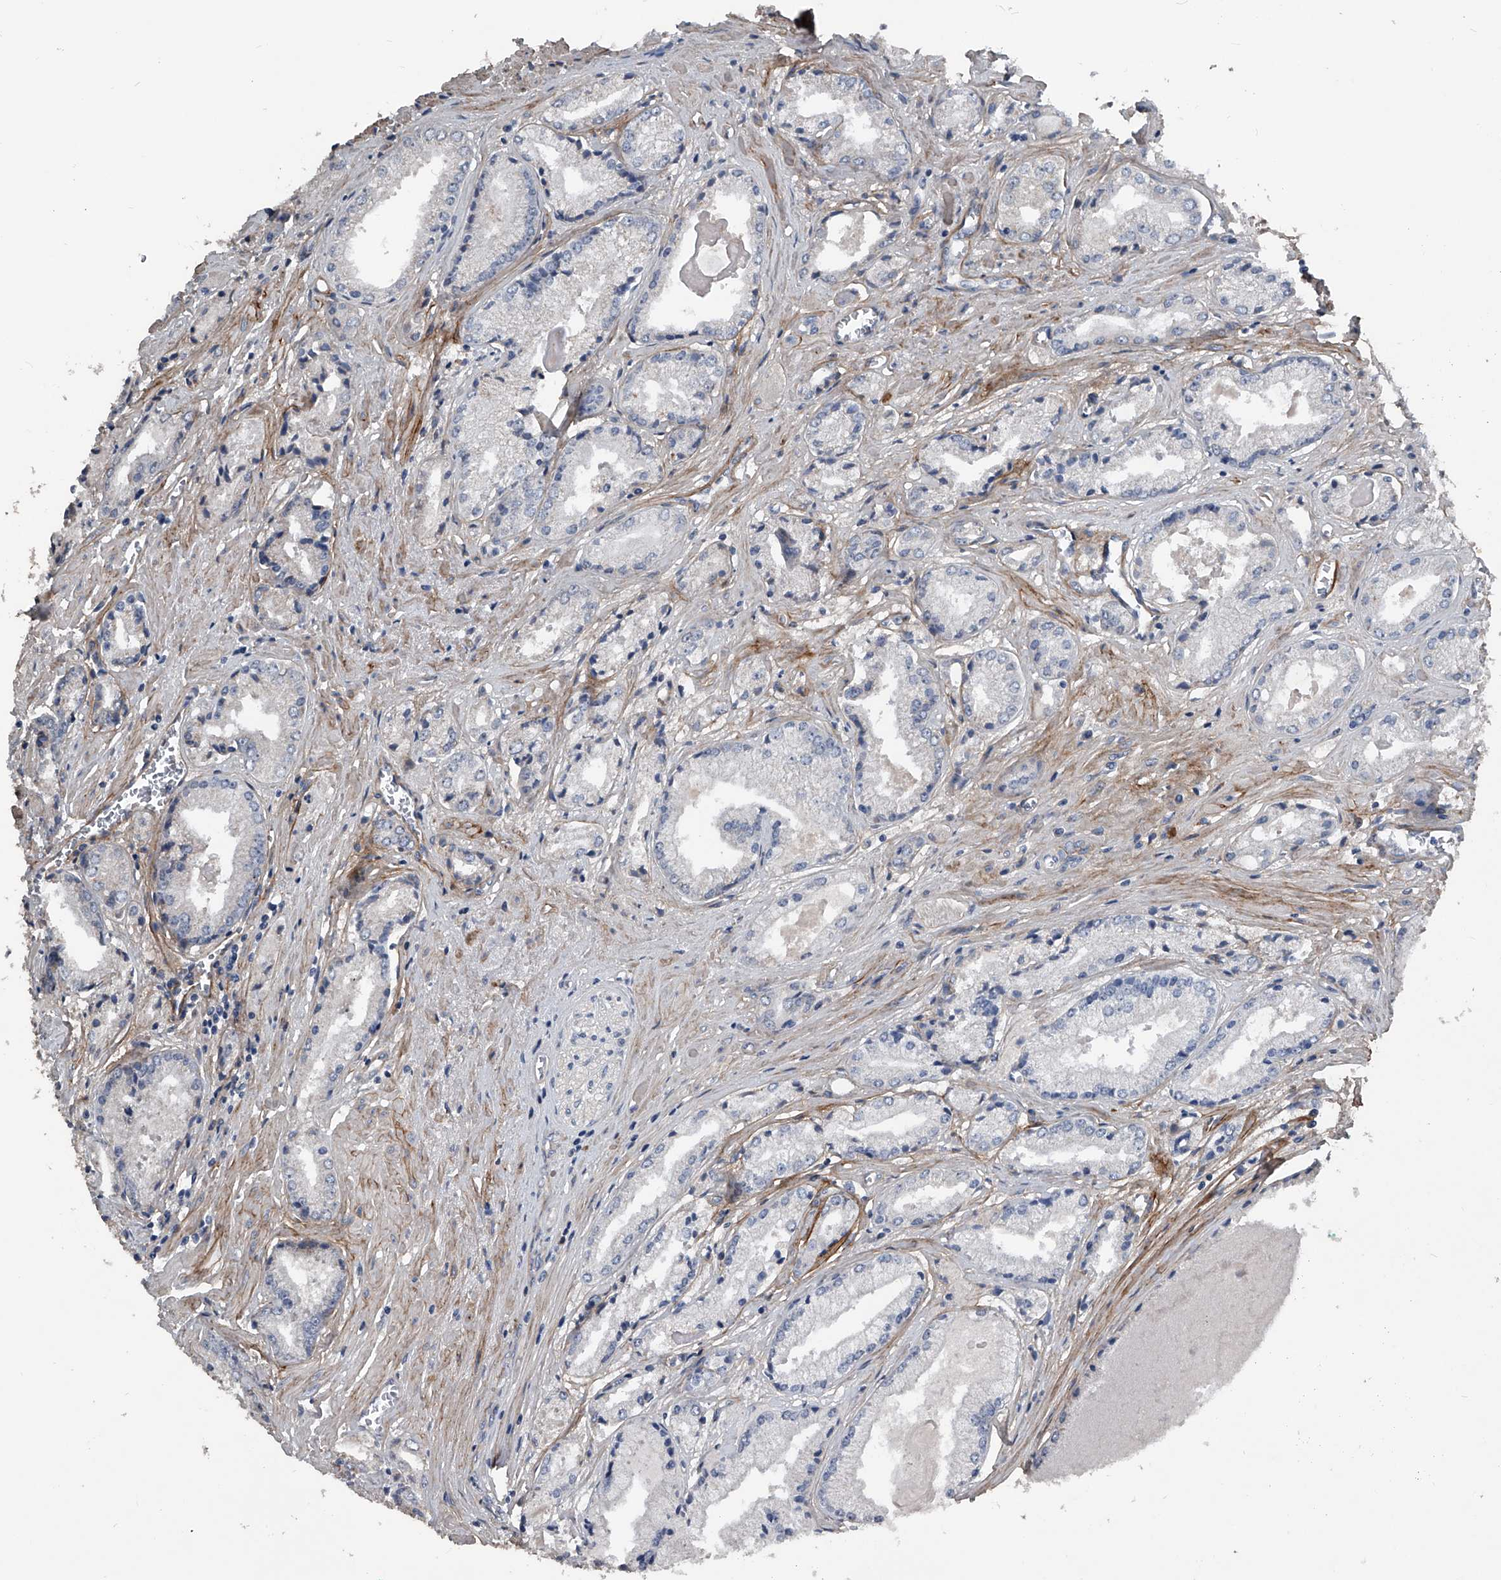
{"staining": {"intensity": "negative", "quantity": "none", "location": "none"}, "tissue": "prostate cancer", "cell_type": "Tumor cells", "image_type": "cancer", "snomed": [{"axis": "morphology", "description": "Adenocarcinoma, Low grade"}, {"axis": "topography", "description": "Prostate"}], "caption": "Immunohistochemical staining of human prostate low-grade adenocarcinoma displays no significant expression in tumor cells.", "gene": "PHACTR1", "patient": {"sex": "male", "age": 60}}